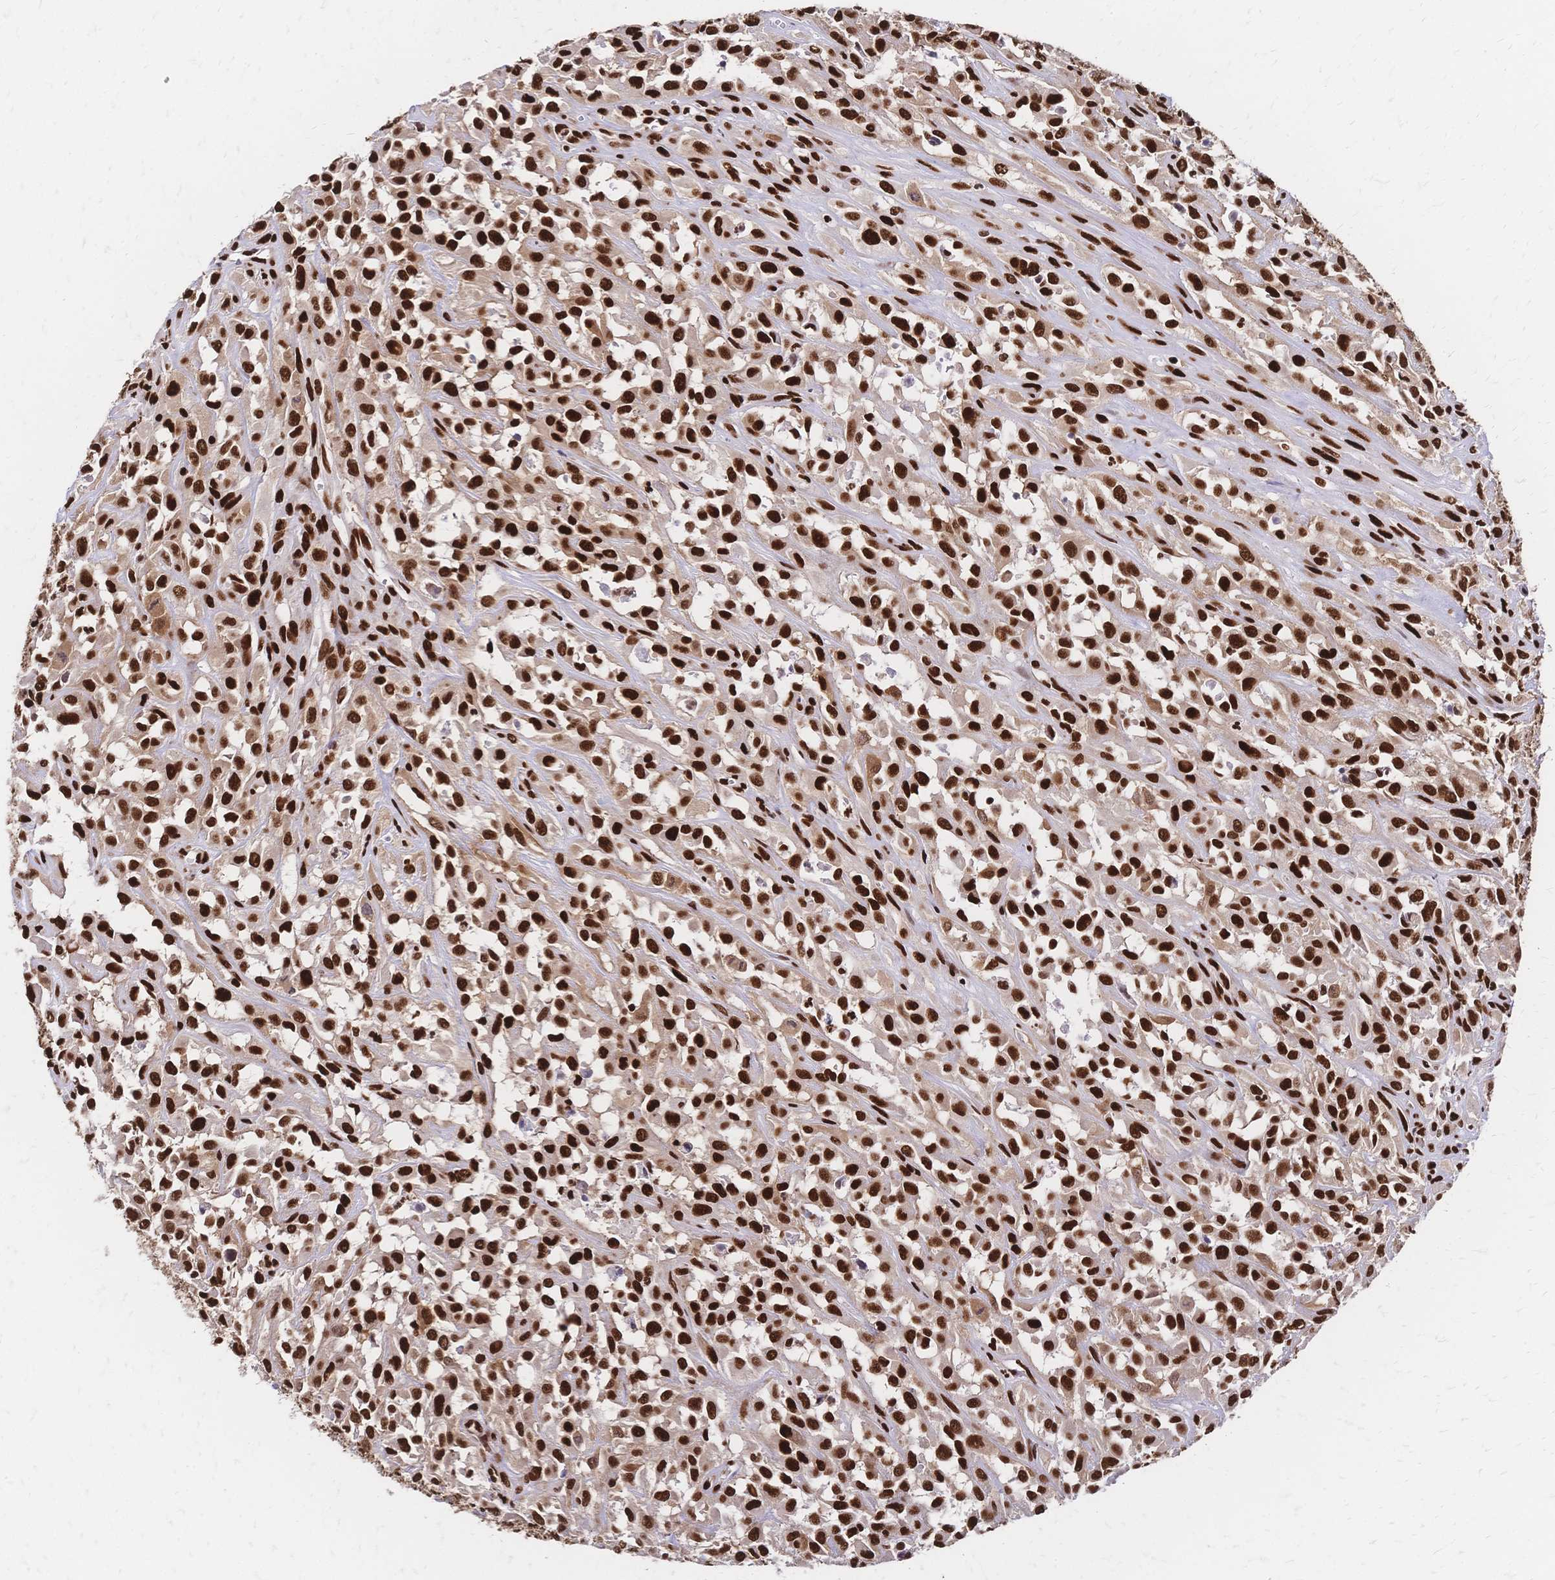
{"staining": {"intensity": "strong", "quantity": ">75%", "location": "nuclear"}, "tissue": "urothelial cancer", "cell_type": "Tumor cells", "image_type": "cancer", "snomed": [{"axis": "morphology", "description": "Urothelial carcinoma, High grade"}, {"axis": "topography", "description": "Urinary bladder"}], "caption": "This image demonstrates immunohistochemistry (IHC) staining of human urothelial cancer, with high strong nuclear staining in approximately >75% of tumor cells.", "gene": "HDGF", "patient": {"sex": "male", "age": 67}}